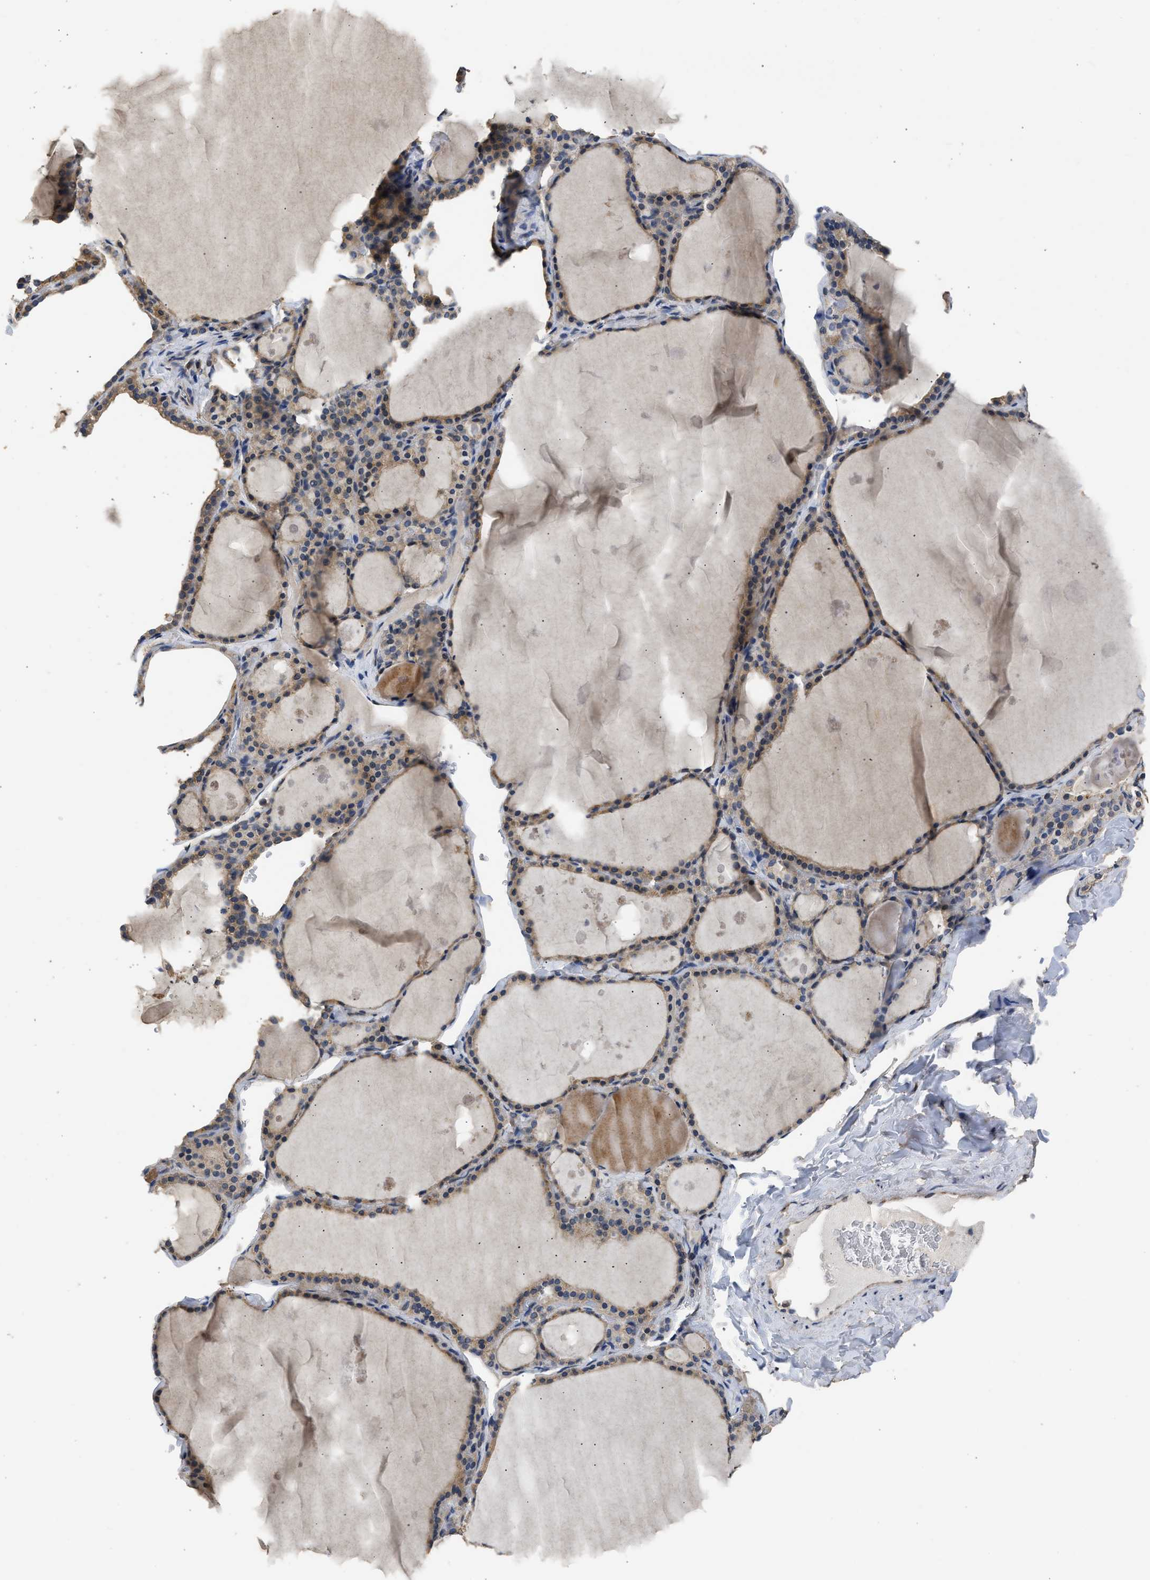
{"staining": {"intensity": "weak", "quantity": ">75%", "location": "cytoplasmic/membranous"}, "tissue": "thyroid gland", "cell_type": "Glandular cells", "image_type": "normal", "snomed": [{"axis": "morphology", "description": "Normal tissue, NOS"}, {"axis": "topography", "description": "Thyroid gland"}], "caption": "IHC photomicrograph of unremarkable thyroid gland: human thyroid gland stained using immunohistochemistry (IHC) displays low levels of weak protein expression localized specifically in the cytoplasmic/membranous of glandular cells, appearing as a cytoplasmic/membranous brown color.", "gene": "SPINT2", "patient": {"sex": "male", "age": 56}}